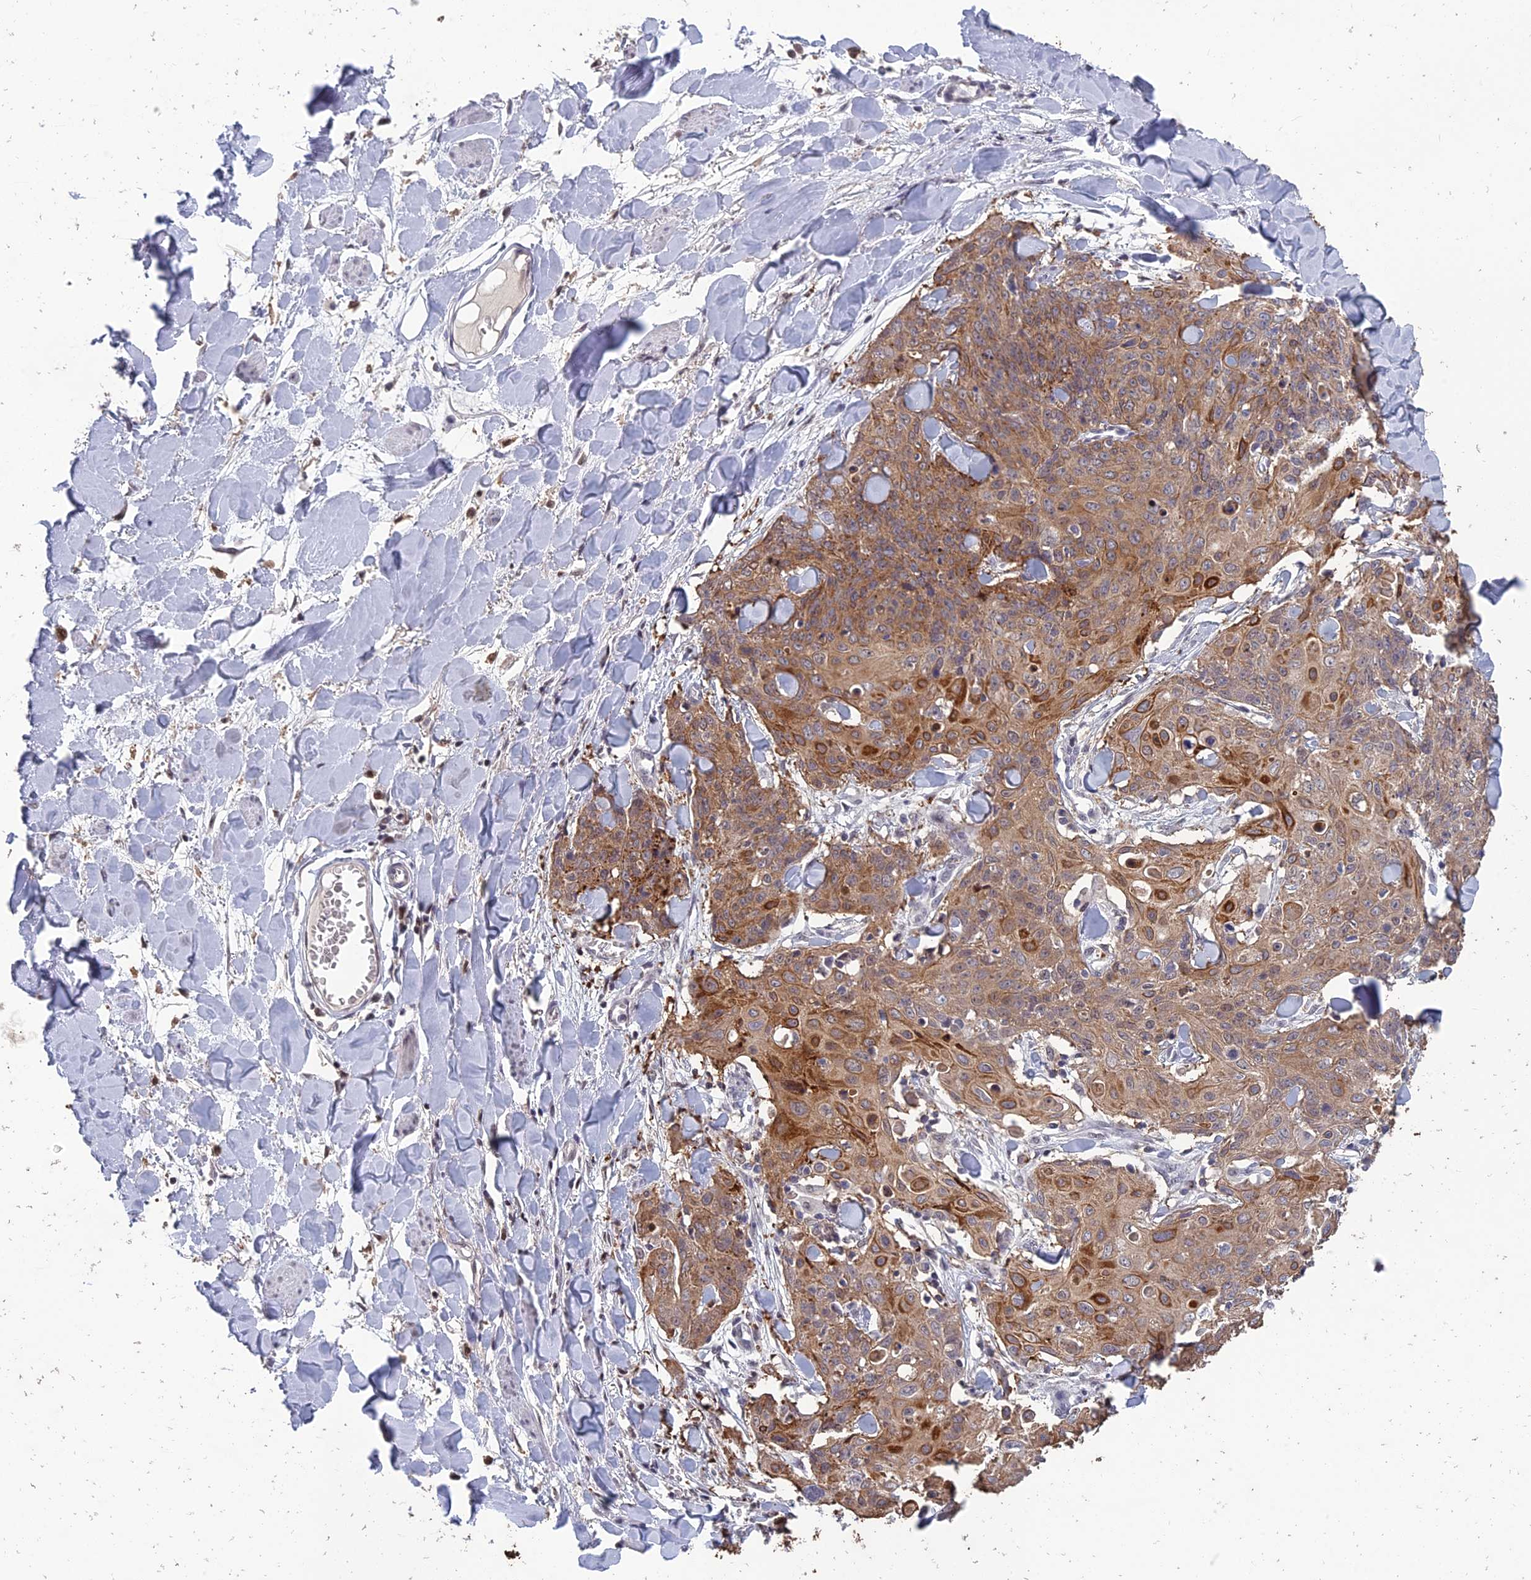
{"staining": {"intensity": "moderate", "quantity": ">75%", "location": "cytoplasmic/membranous"}, "tissue": "skin cancer", "cell_type": "Tumor cells", "image_type": "cancer", "snomed": [{"axis": "morphology", "description": "Squamous cell carcinoma, NOS"}, {"axis": "topography", "description": "Skin"}, {"axis": "topography", "description": "Vulva"}], "caption": "Squamous cell carcinoma (skin) stained with immunohistochemistry (IHC) reveals moderate cytoplasmic/membranous positivity in approximately >75% of tumor cells.", "gene": "MT-CO3", "patient": {"sex": "female", "age": 85}}